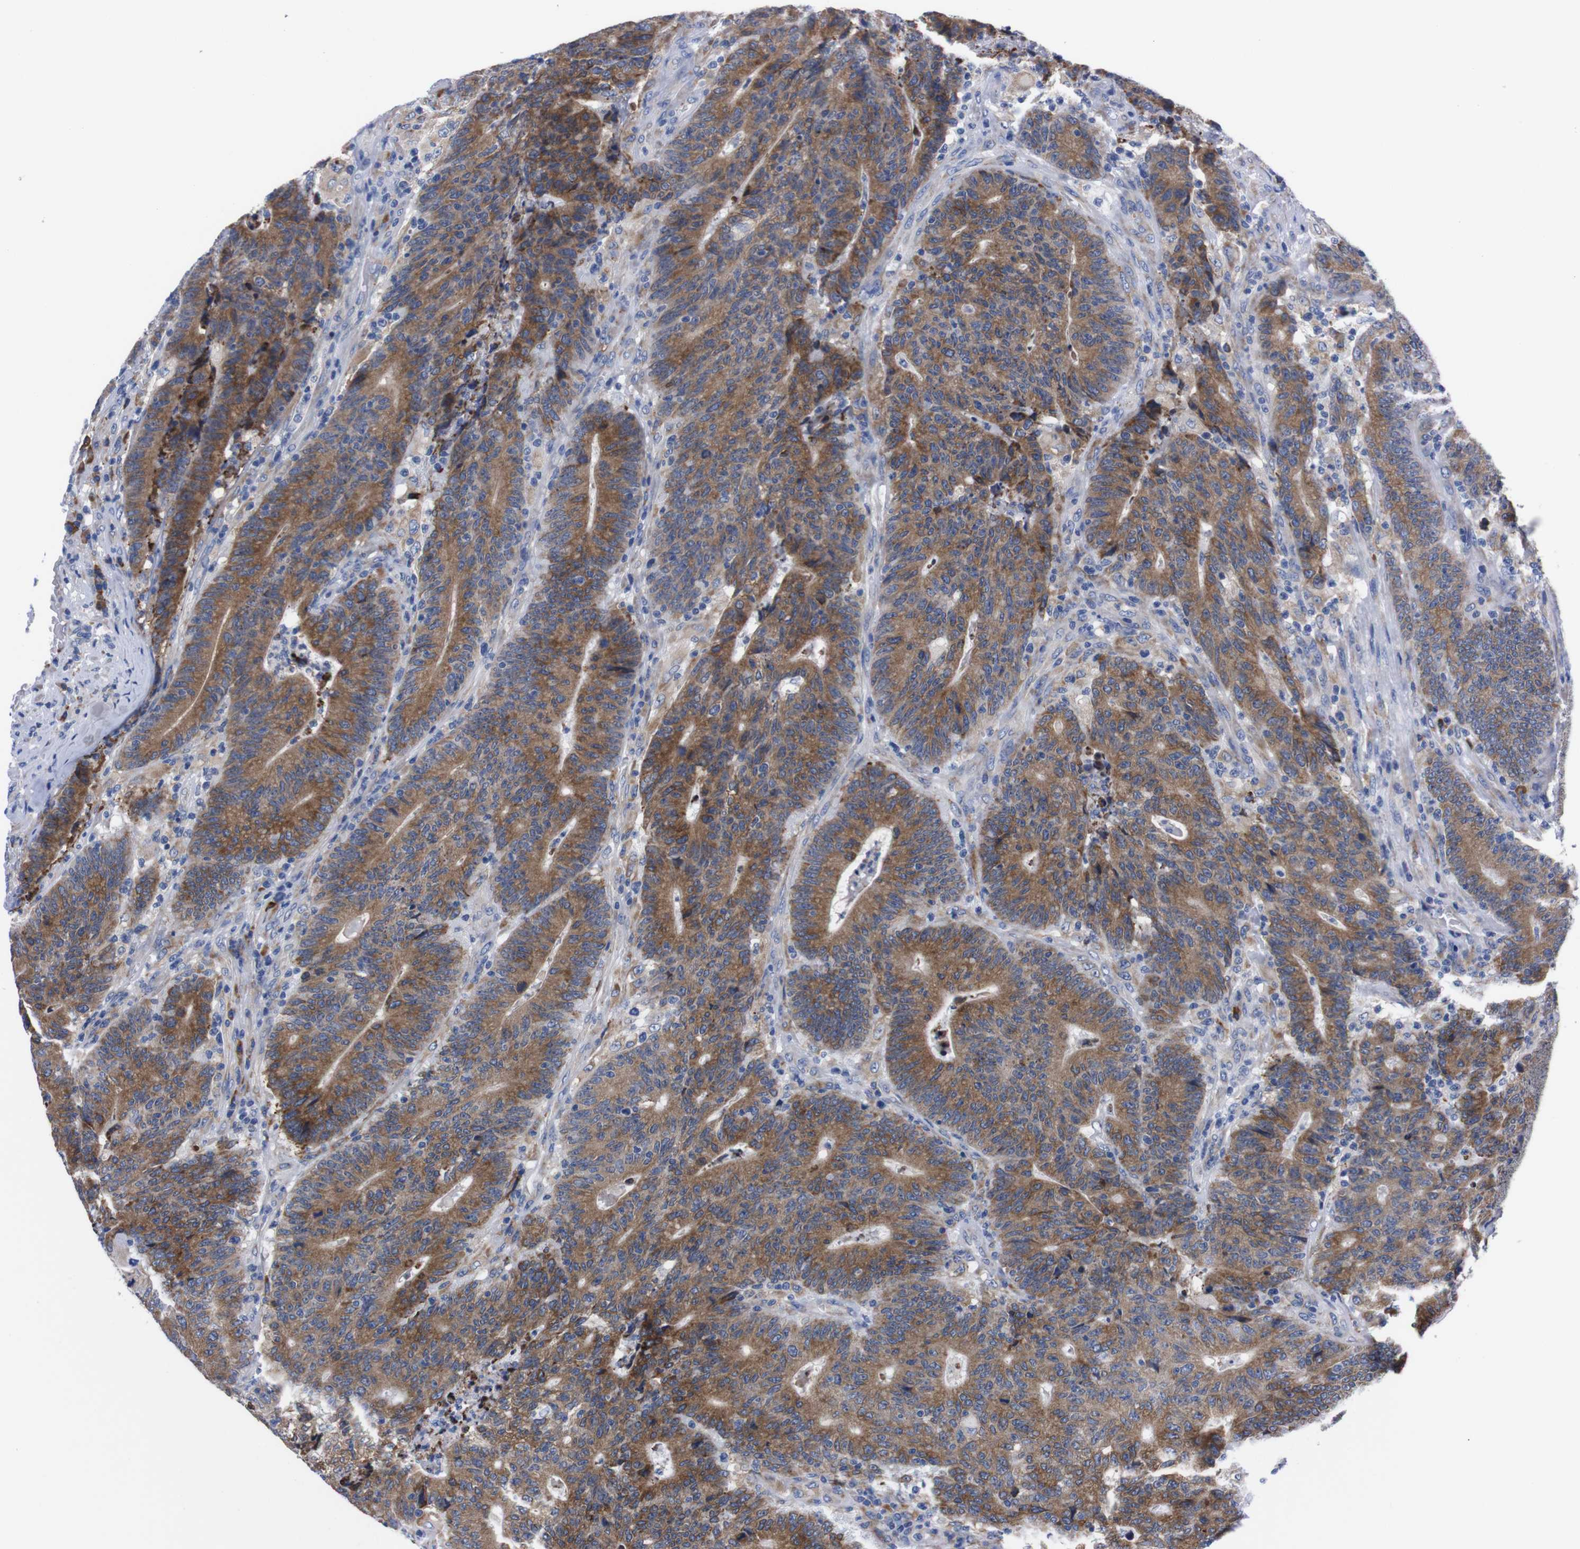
{"staining": {"intensity": "moderate", "quantity": ">75%", "location": "cytoplasmic/membranous"}, "tissue": "colorectal cancer", "cell_type": "Tumor cells", "image_type": "cancer", "snomed": [{"axis": "morphology", "description": "Normal tissue, NOS"}, {"axis": "morphology", "description": "Adenocarcinoma, NOS"}, {"axis": "topography", "description": "Colon"}], "caption": "DAB immunohistochemical staining of colorectal adenocarcinoma shows moderate cytoplasmic/membranous protein positivity in about >75% of tumor cells.", "gene": "NEBL", "patient": {"sex": "female", "age": 75}}